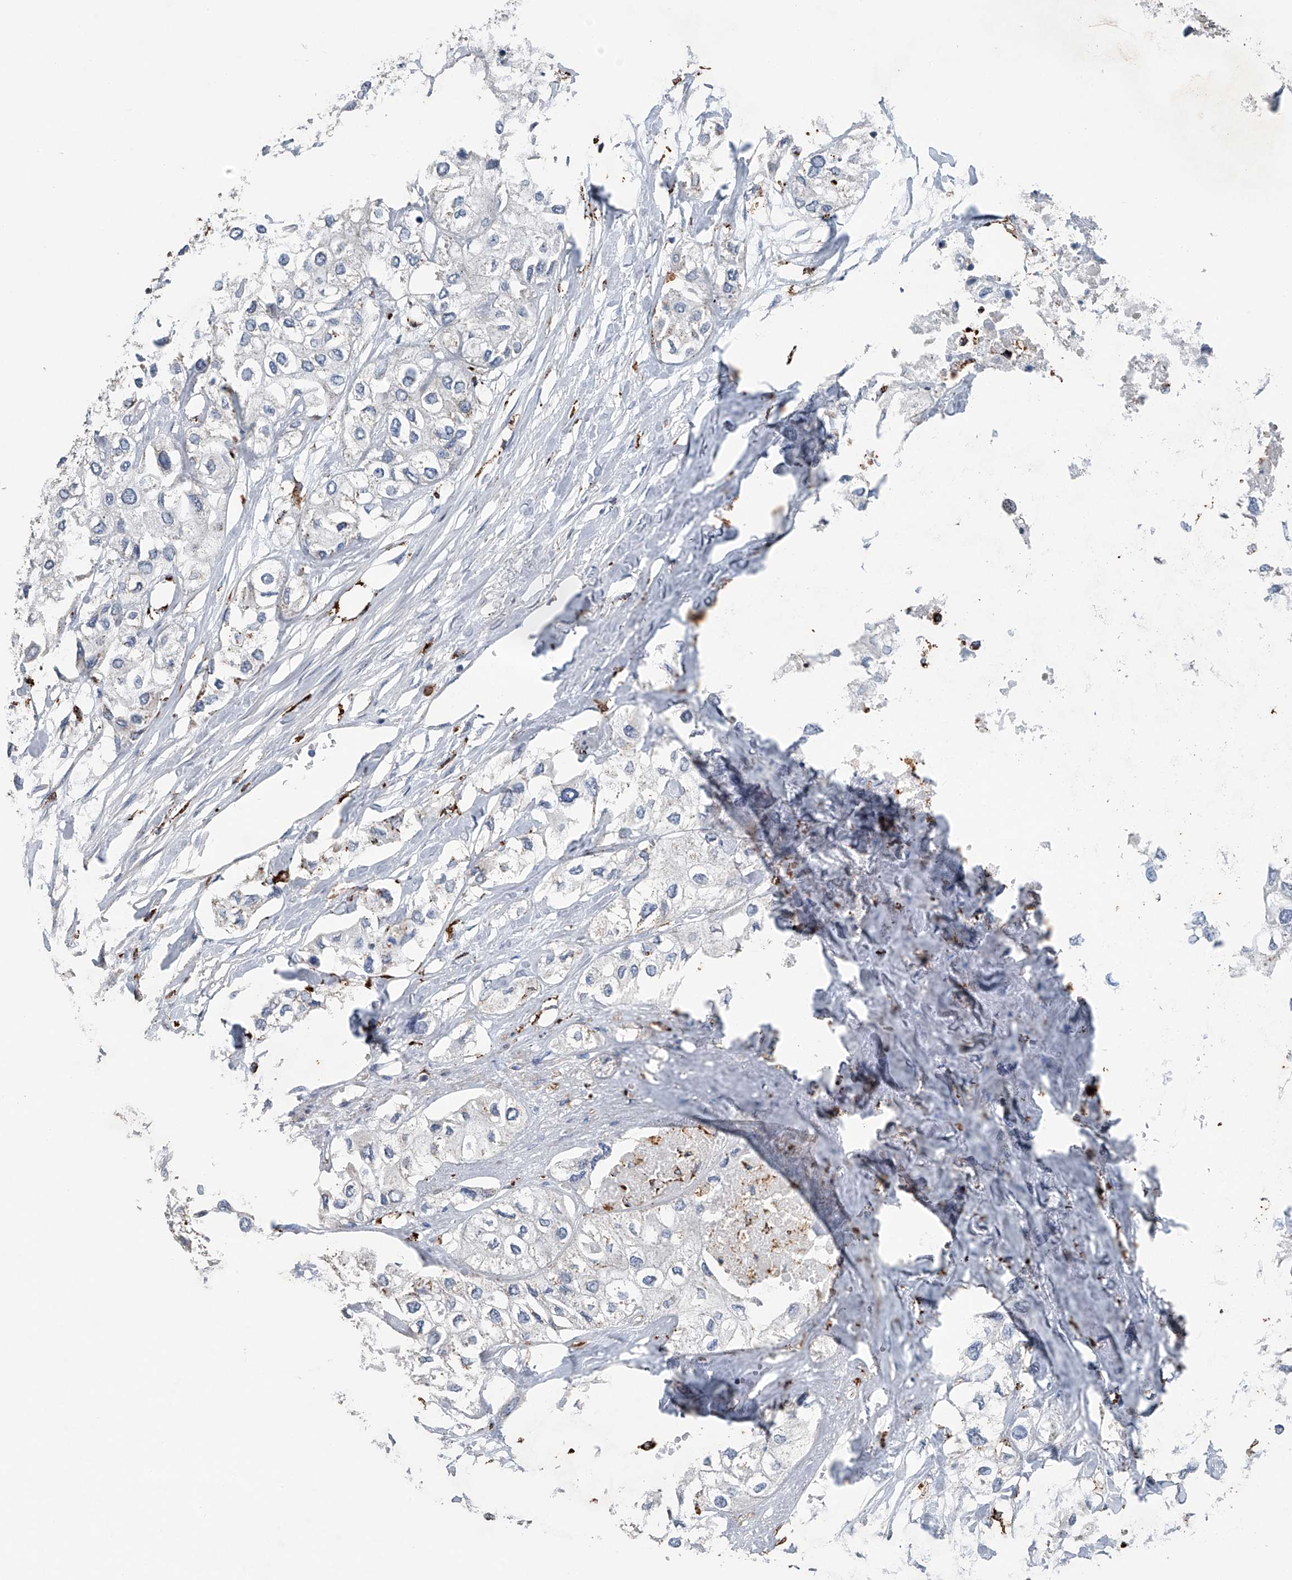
{"staining": {"intensity": "negative", "quantity": "none", "location": "none"}, "tissue": "urothelial cancer", "cell_type": "Tumor cells", "image_type": "cancer", "snomed": [{"axis": "morphology", "description": "Urothelial carcinoma, High grade"}, {"axis": "topography", "description": "Urinary bladder"}], "caption": "The histopathology image displays no significant positivity in tumor cells of urothelial cancer. Brightfield microscopy of immunohistochemistry (IHC) stained with DAB (3,3'-diaminobenzidine) (brown) and hematoxylin (blue), captured at high magnification.", "gene": "ZNF772", "patient": {"sex": "male", "age": 64}}